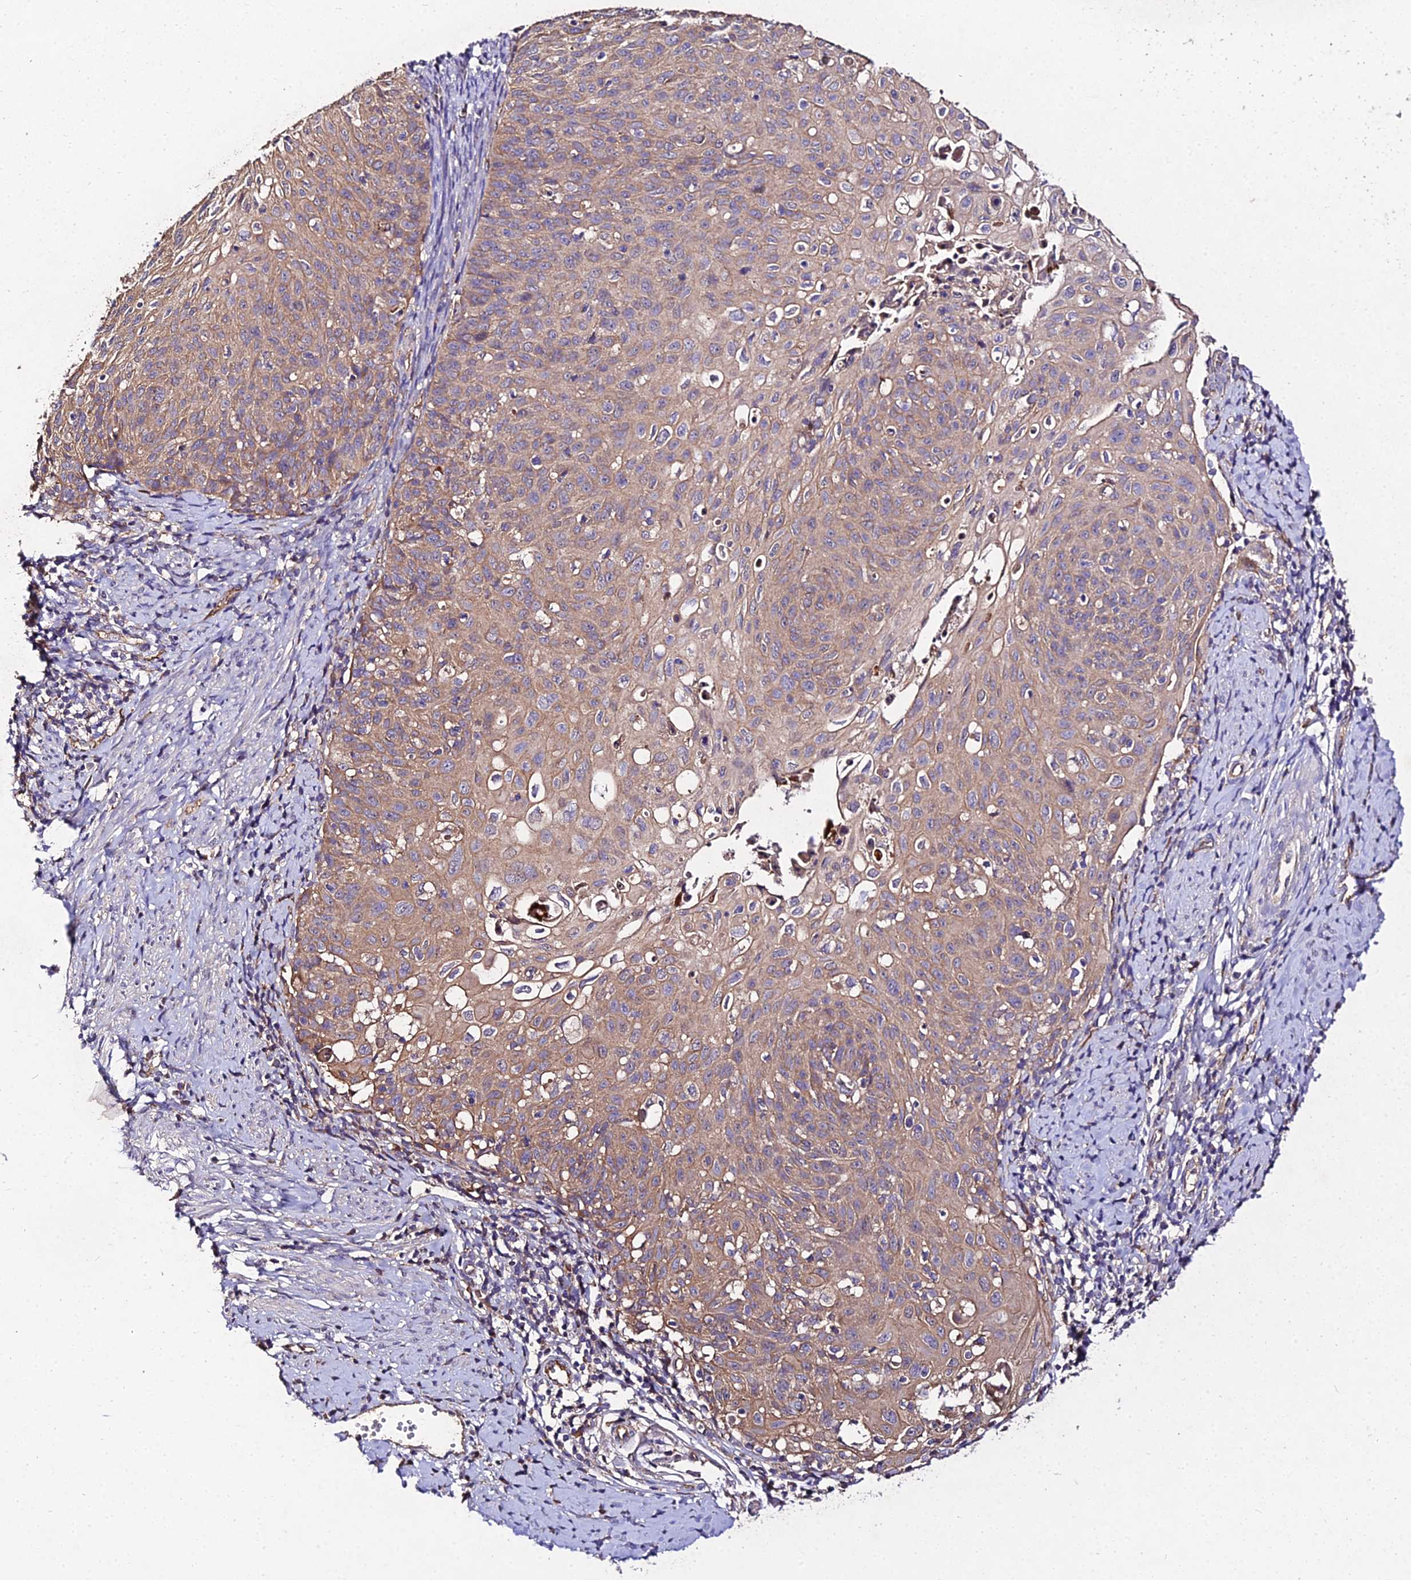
{"staining": {"intensity": "moderate", "quantity": ">75%", "location": "cytoplasmic/membranous"}, "tissue": "cervical cancer", "cell_type": "Tumor cells", "image_type": "cancer", "snomed": [{"axis": "morphology", "description": "Squamous cell carcinoma, NOS"}, {"axis": "topography", "description": "Cervix"}], "caption": "This micrograph demonstrates IHC staining of cervical cancer (squamous cell carcinoma), with medium moderate cytoplasmic/membranous staining in approximately >75% of tumor cells.", "gene": "AP3M2", "patient": {"sex": "female", "age": 70}}